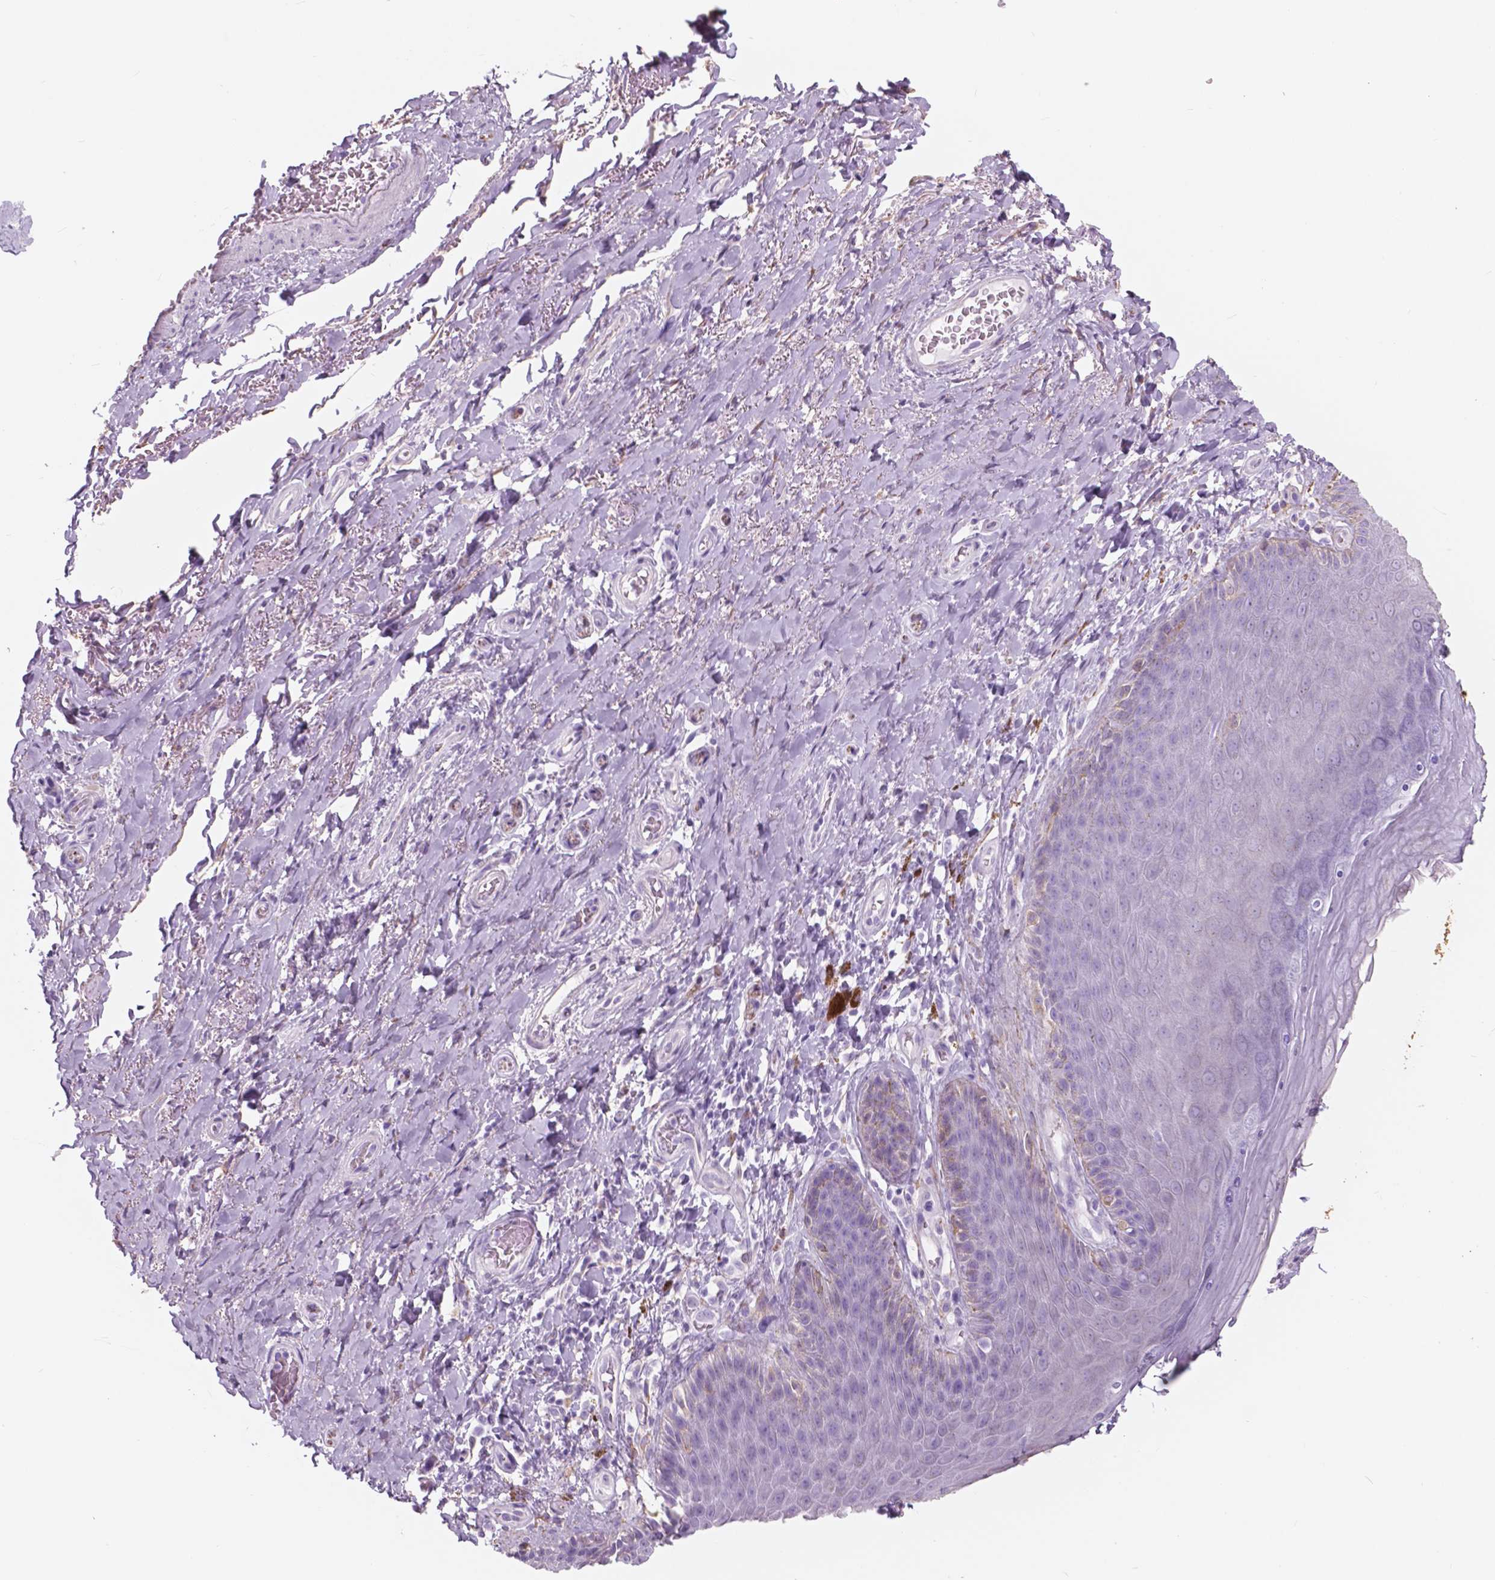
{"staining": {"intensity": "negative", "quantity": "none", "location": "none"}, "tissue": "adipose tissue", "cell_type": "Adipocytes", "image_type": "normal", "snomed": [{"axis": "morphology", "description": "Normal tissue, NOS"}, {"axis": "topography", "description": "Anal"}, {"axis": "topography", "description": "Peripheral nerve tissue"}], "caption": "DAB (3,3'-diaminobenzidine) immunohistochemical staining of benign adipose tissue displays no significant expression in adipocytes. (DAB (3,3'-diaminobenzidine) IHC with hematoxylin counter stain).", "gene": "FXYD2", "patient": {"sex": "male", "age": 53}}